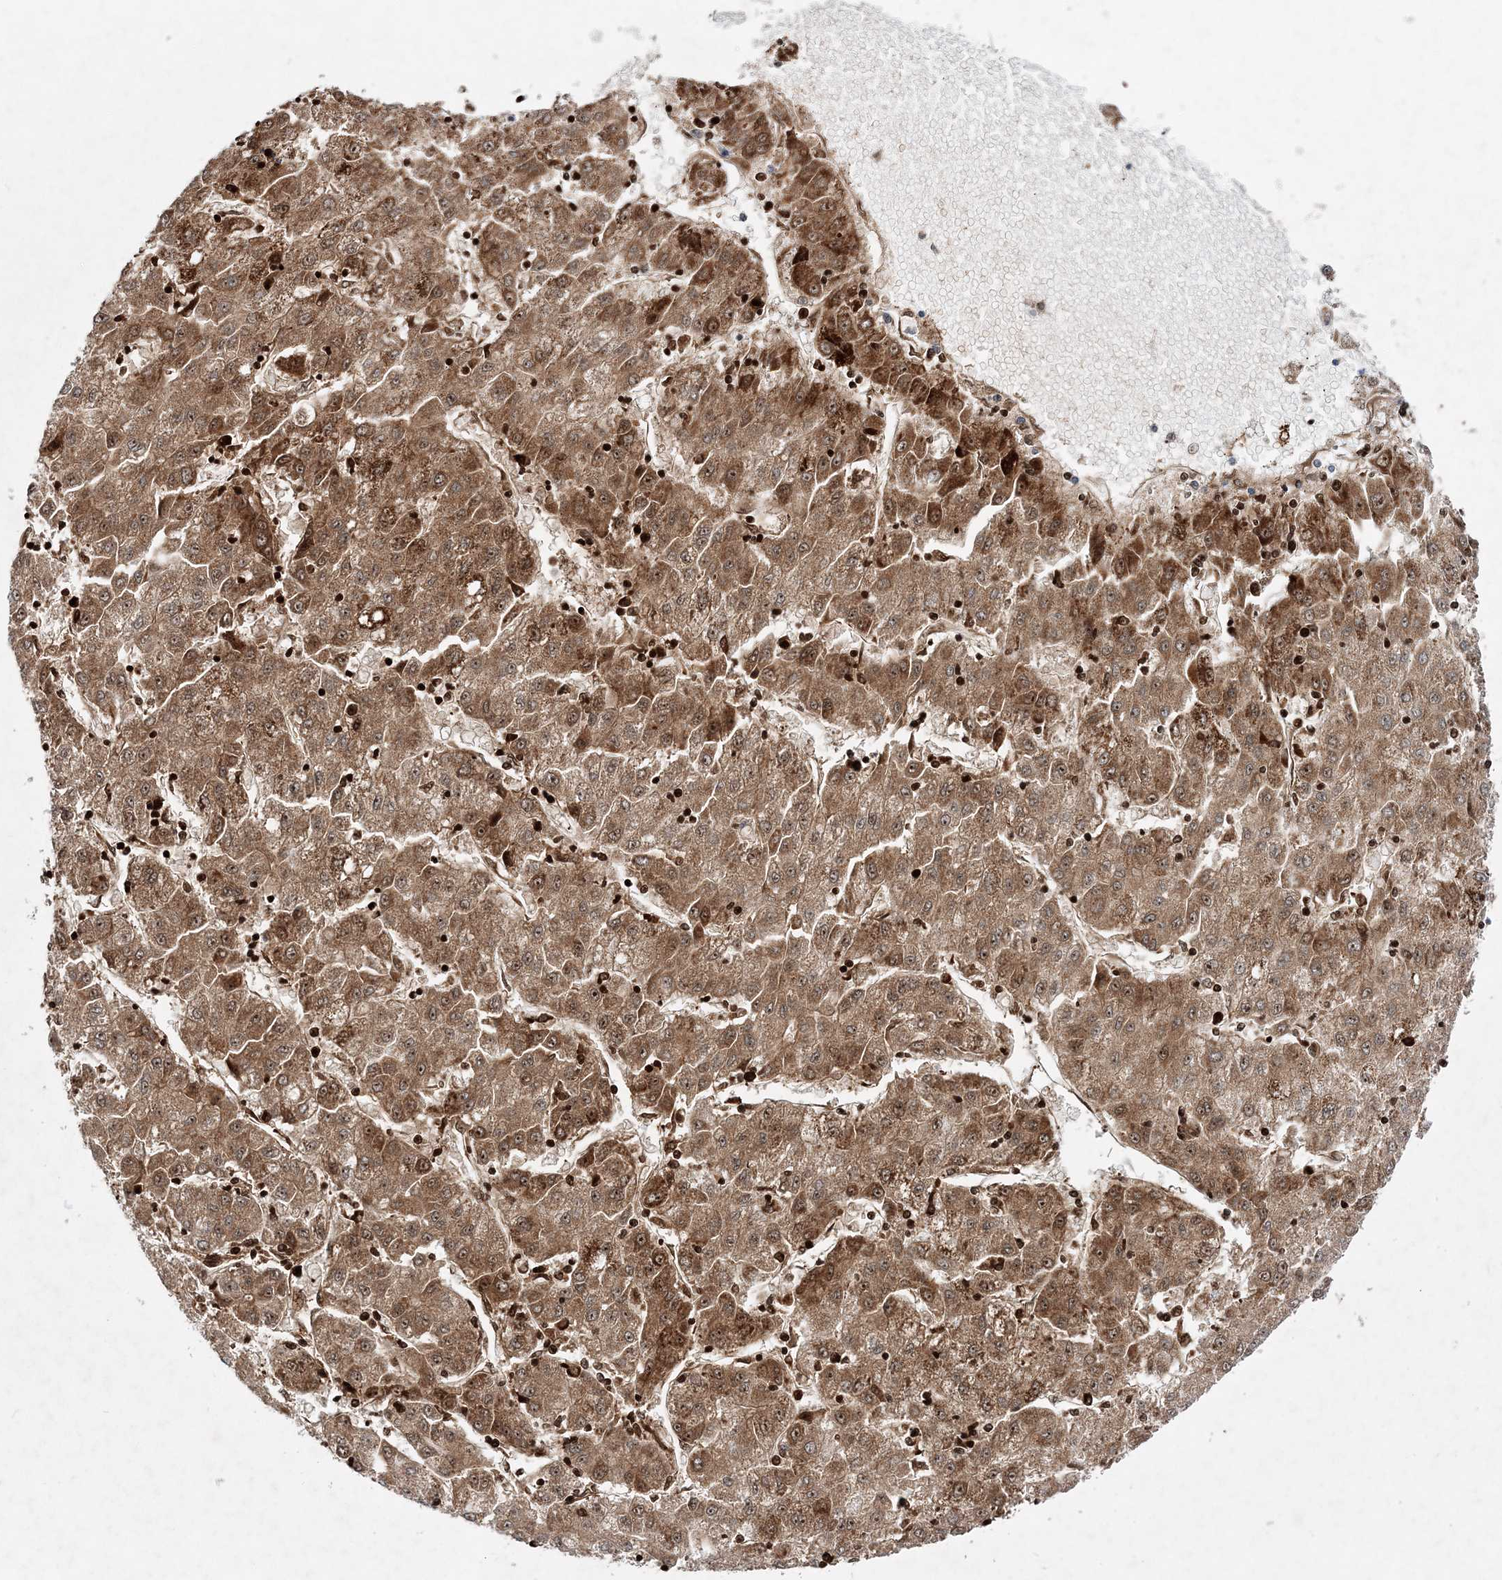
{"staining": {"intensity": "strong", "quantity": ">75%", "location": "cytoplasmic/membranous,nuclear"}, "tissue": "liver cancer", "cell_type": "Tumor cells", "image_type": "cancer", "snomed": [{"axis": "morphology", "description": "Carcinoma, Hepatocellular, NOS"}, {"axis": "topography", "description": "Liver"}], "caption": "Liver cancer (hepatocellular carcinoma) stained with a protein marker exhibits strong staining in tumor cells.", "gene": "NGLY1", "patient": {"sex": "male", "age": 72}}